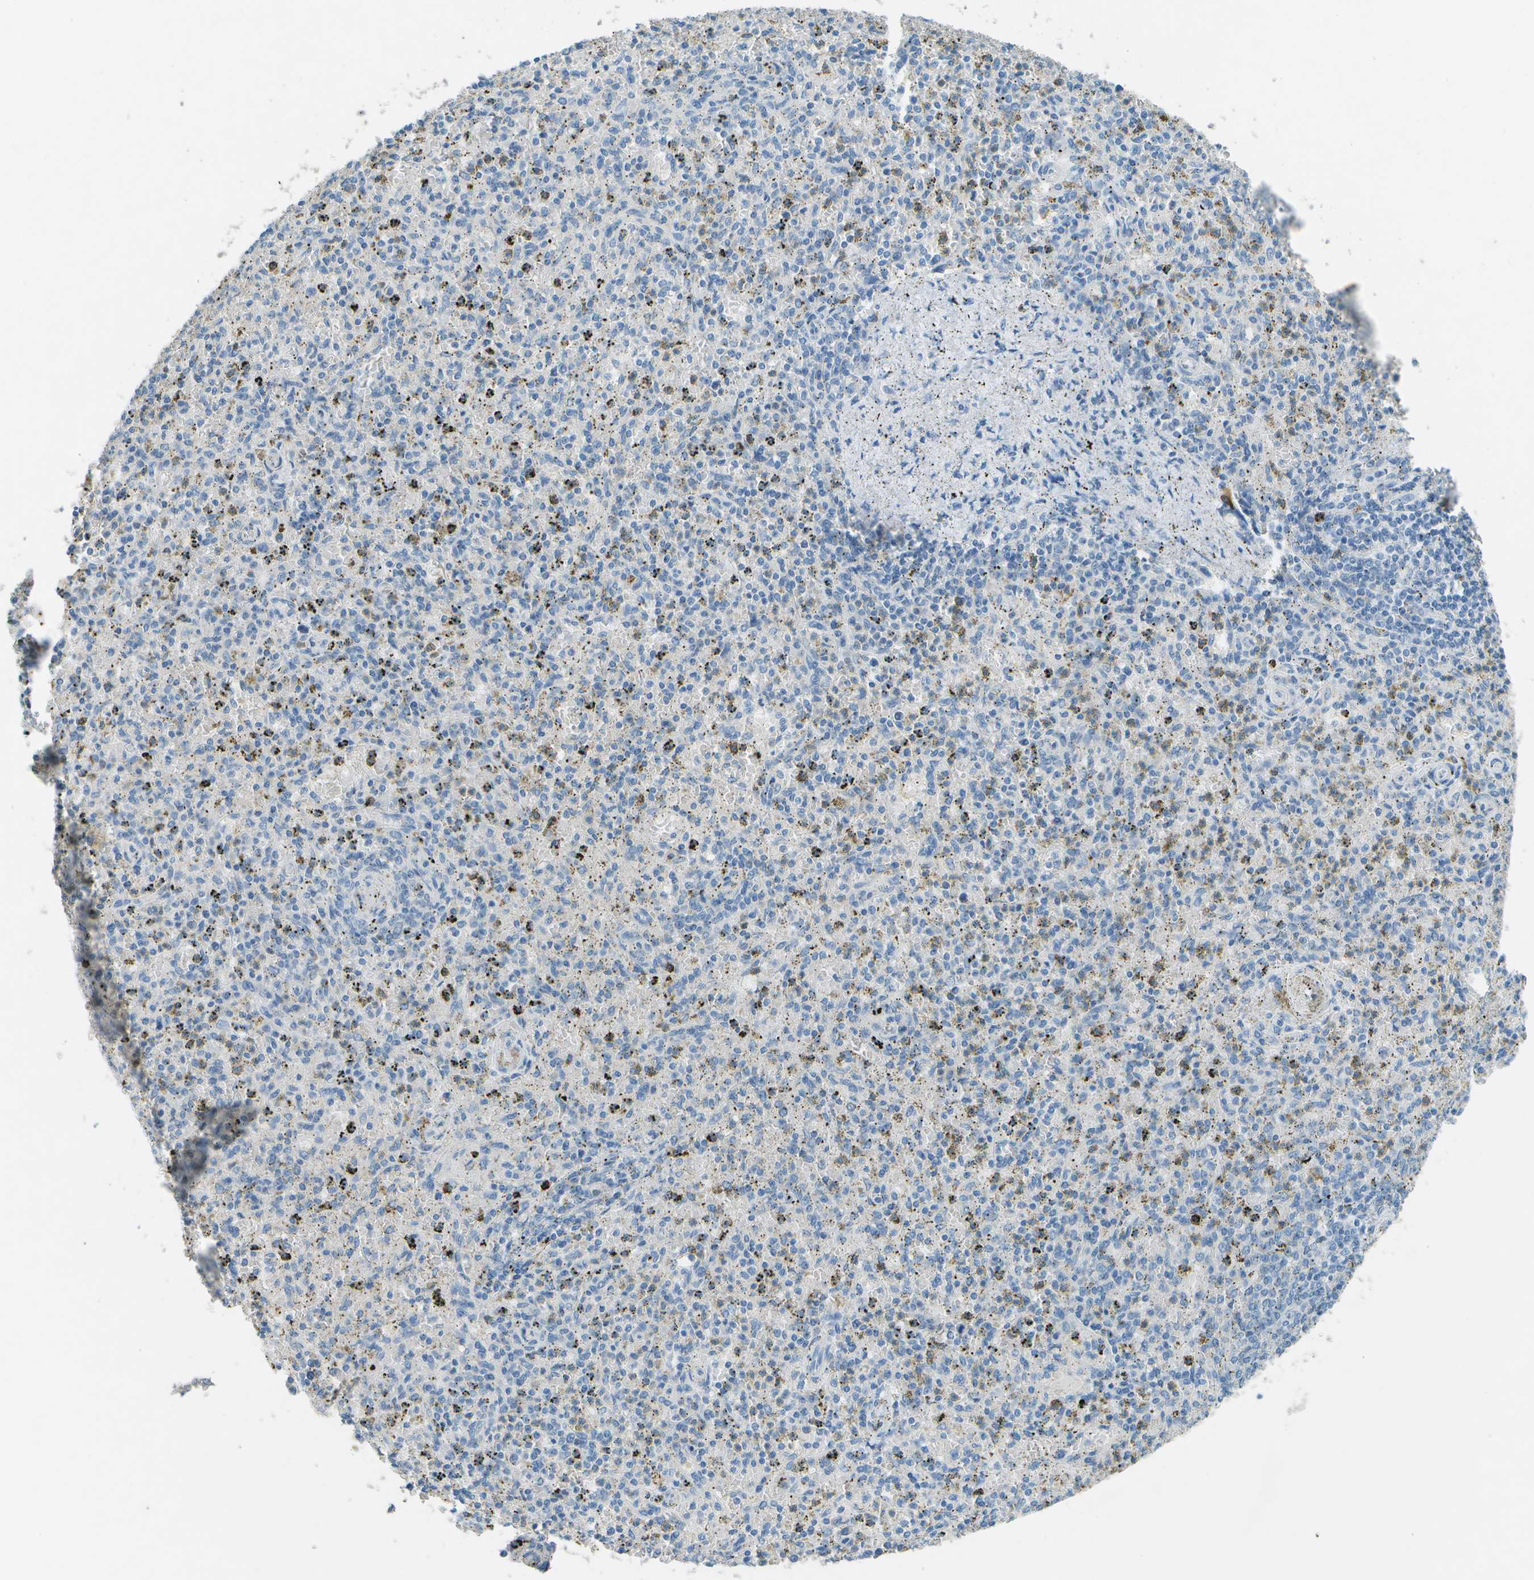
{"staining": {"intensity": "negative", "quantity": "none", "location": "none"}, "tissue": "spleen", "cell_type": "Cells in red pulp", "image_type": "normal", "snomed": [{"axis": "morphology", "description": "Normal tissue, NOS"}, {"axis": "topography", "description": "Spleen"}], "caption": "This is an IHC image of benign spleen. There is no staining in cells in red pulp.", "gene": "LGI2", "patient": {"sex": "male", "age": 72}}